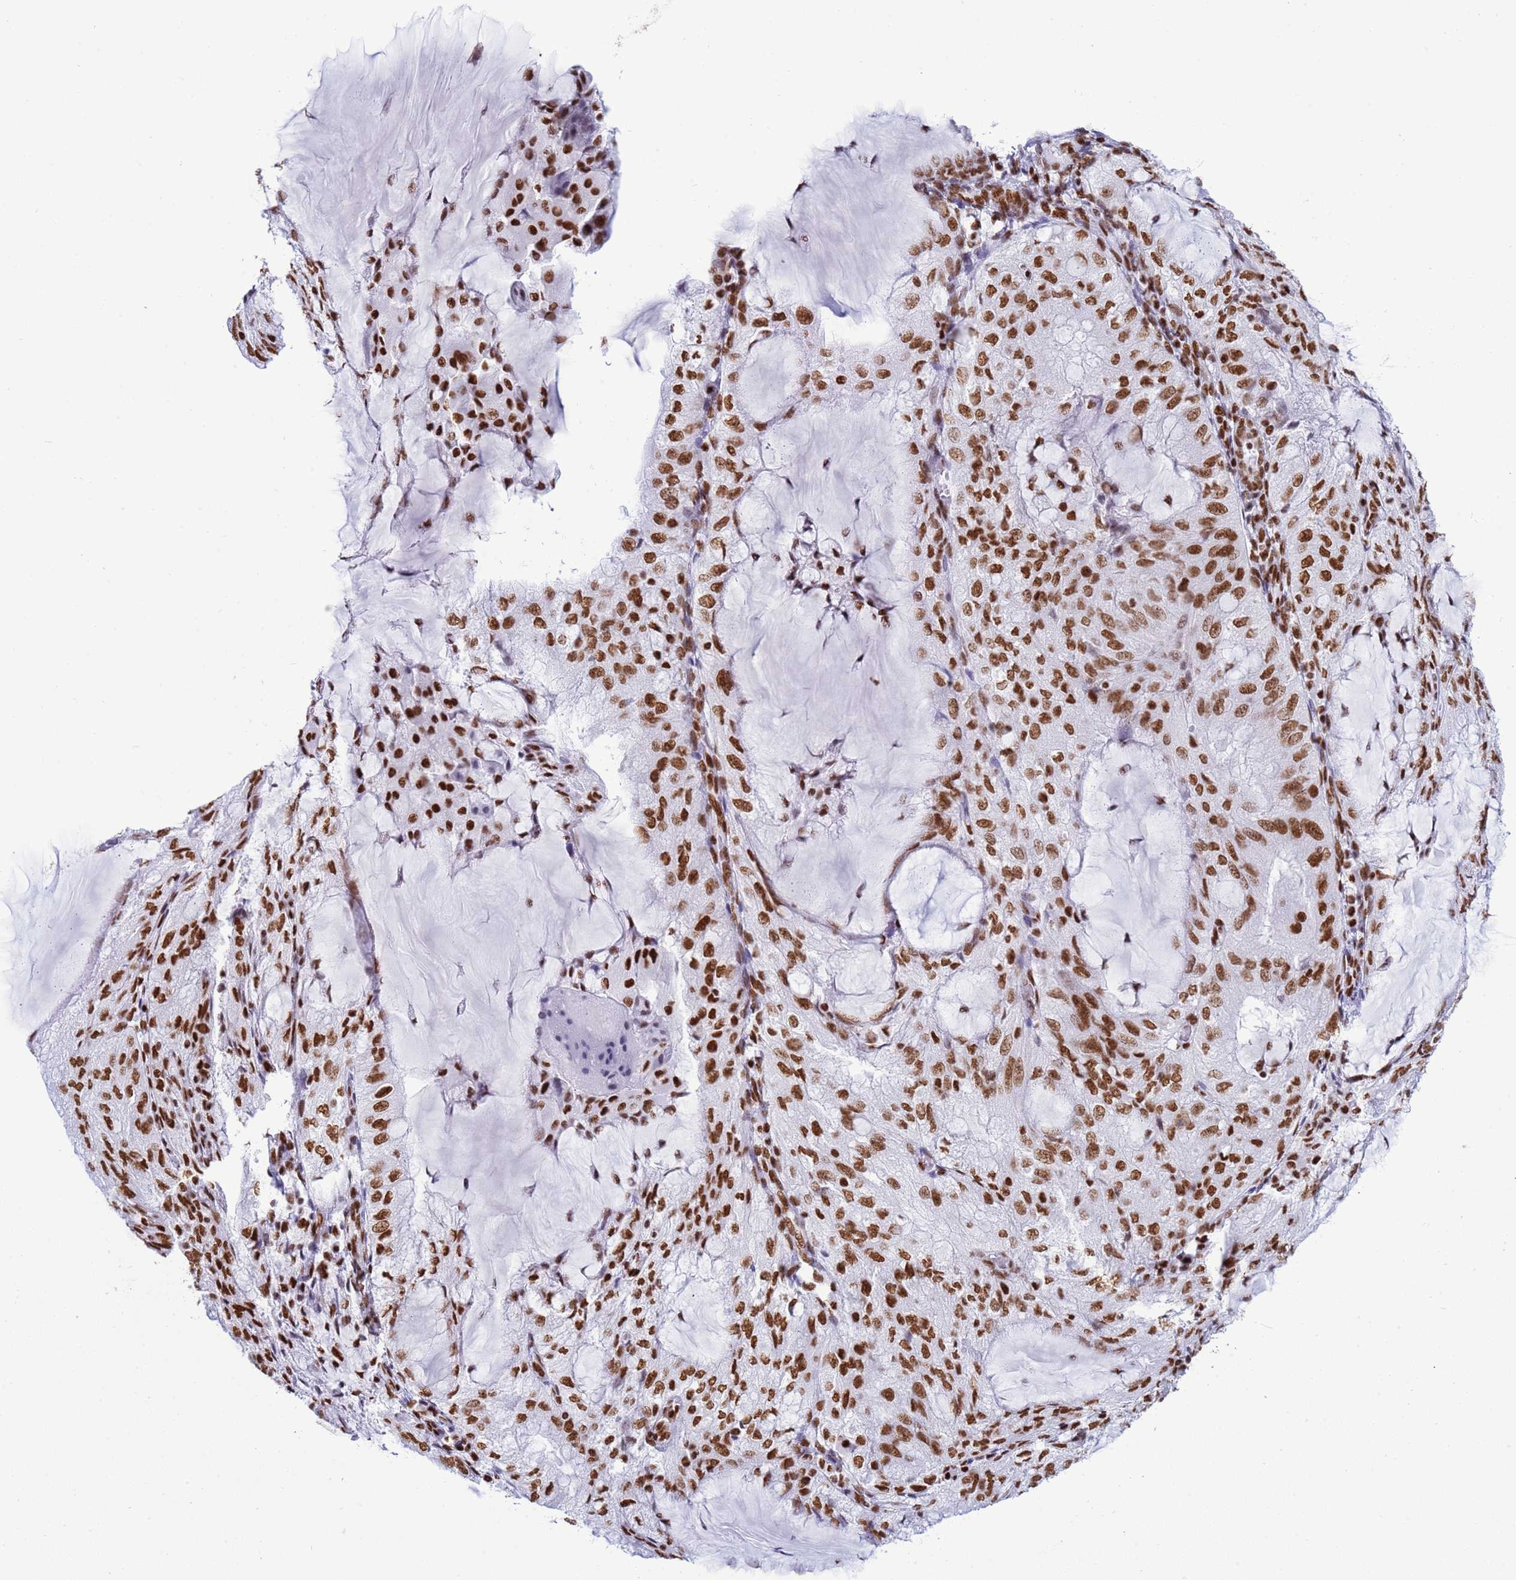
{"staining": {"intensity": "moderate", "quantity": ">75%", "location": "nuclear"}, "tissue": "endometrial cancer", "cell_type": "Tumor cells", "image_type": "cancer", "snomed": [{"axis": "morphology", "description": "Adenocarcinoma, NOS"}, {"axis": "topography", "description": "Endometrium"}], "caption": "Immunohistochemistry (IHC) histopathology image of neoplastic tissue: adenocarcinoma (endometrial) stained using immunohistochemistry displays medium levels of moderate protein expression localized specifically in the nuclear of tumor cells, appearing as a nuclear brown color.", "gene": "RALY", "patient": {"sex": "female", "age": 81}}